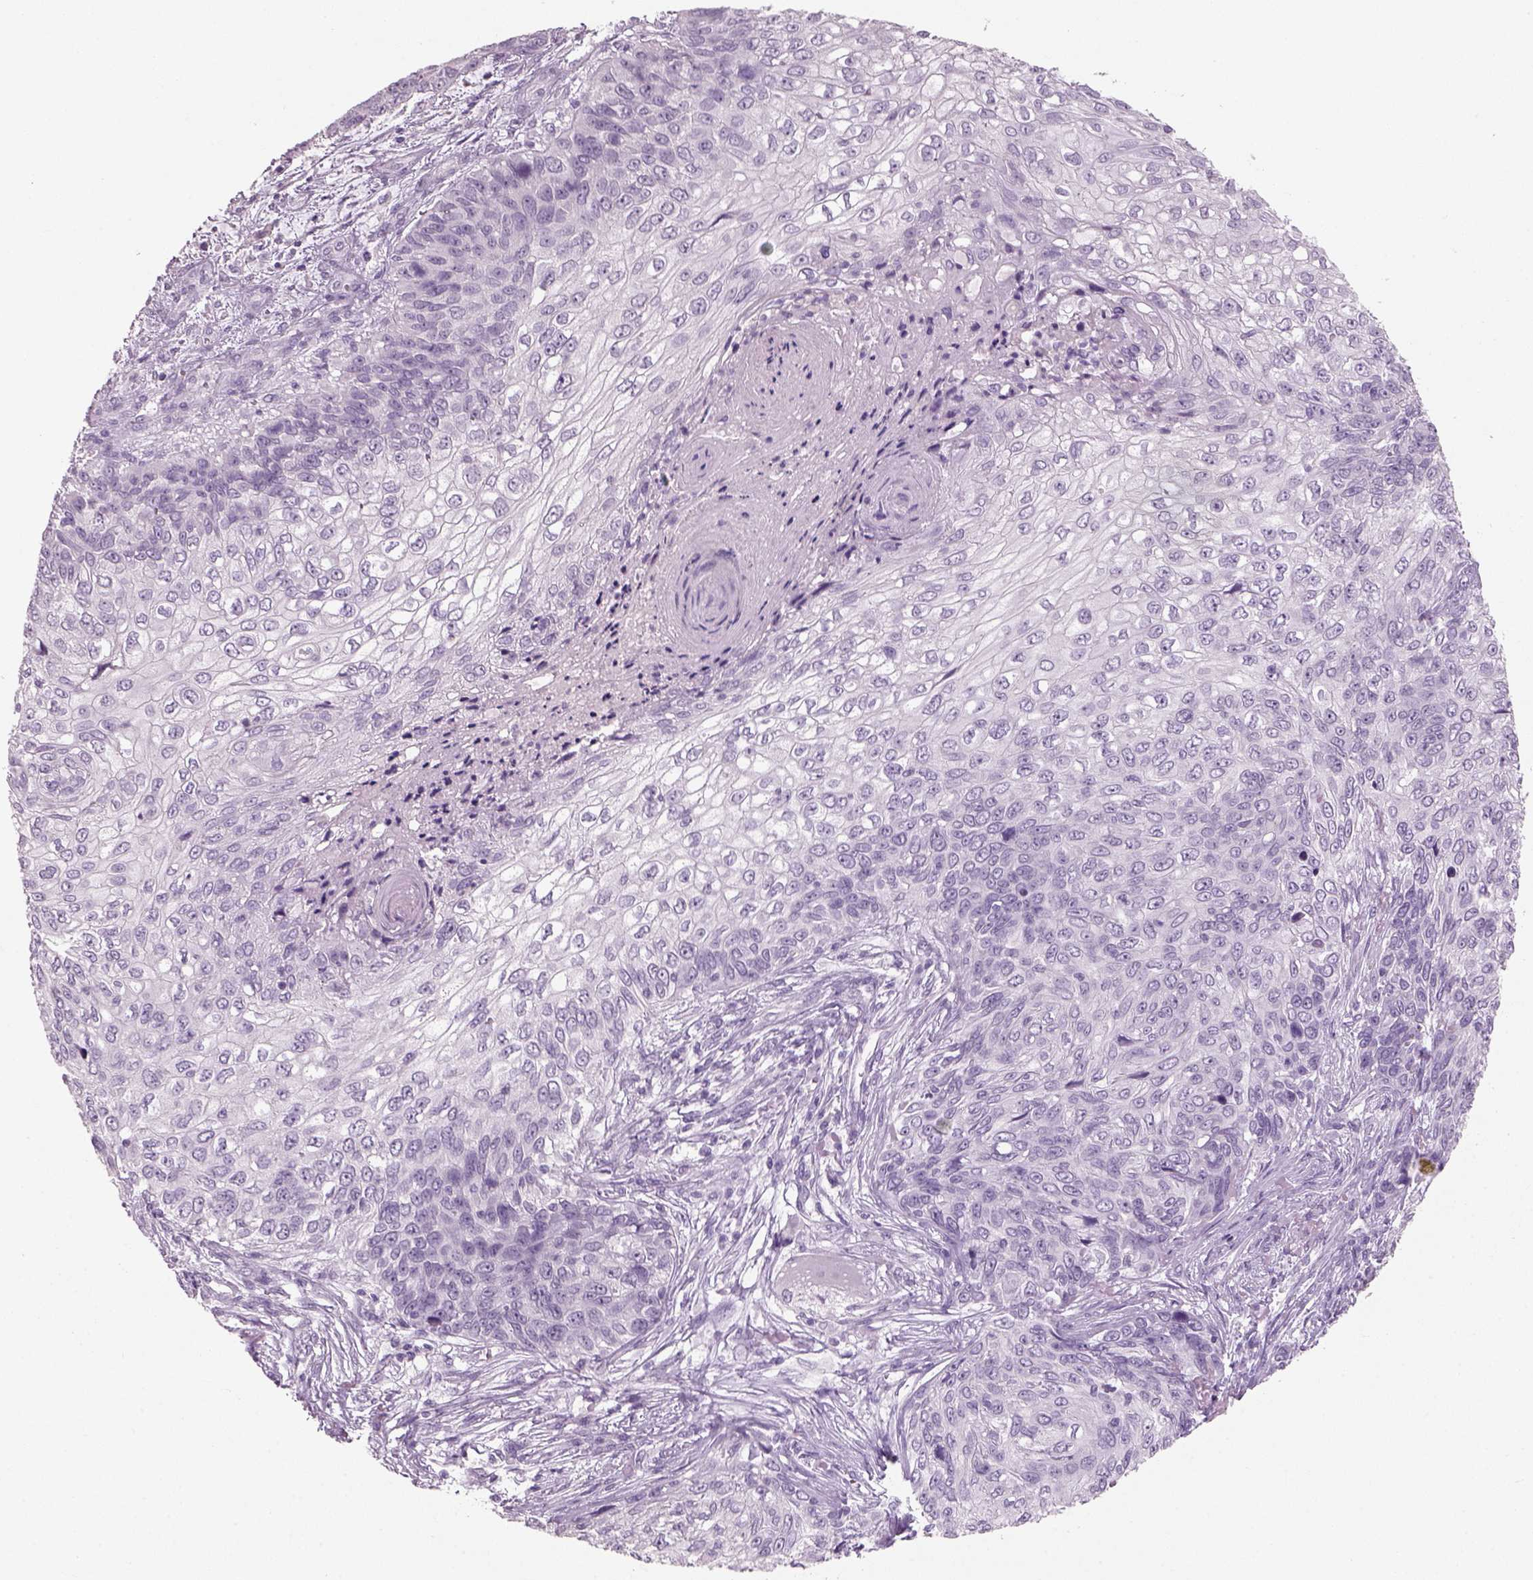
{"staining": {"intensity": "negative", "quantity": "none", "location": "none"}, "tissue": "skin cancer", "cell_type": "Tumor cells", "image_type": "cancer", "snomed": [{"axis": "morphology", "description": "Squamous cell carcinoma, NOS"}, {"axis": "topography", "description": "Skin"}], "caption": "Immunohistochemistry (IHC) histopathology image of neoplastic tissue: human squamous cell carcinoma (skin) stained with DAB (3,3'-diaminobenzidine) exhibits no significant protein expression in tumor cells.", "gene": "SLC6A2", "patient": {"sex": "male", "age": 92}}